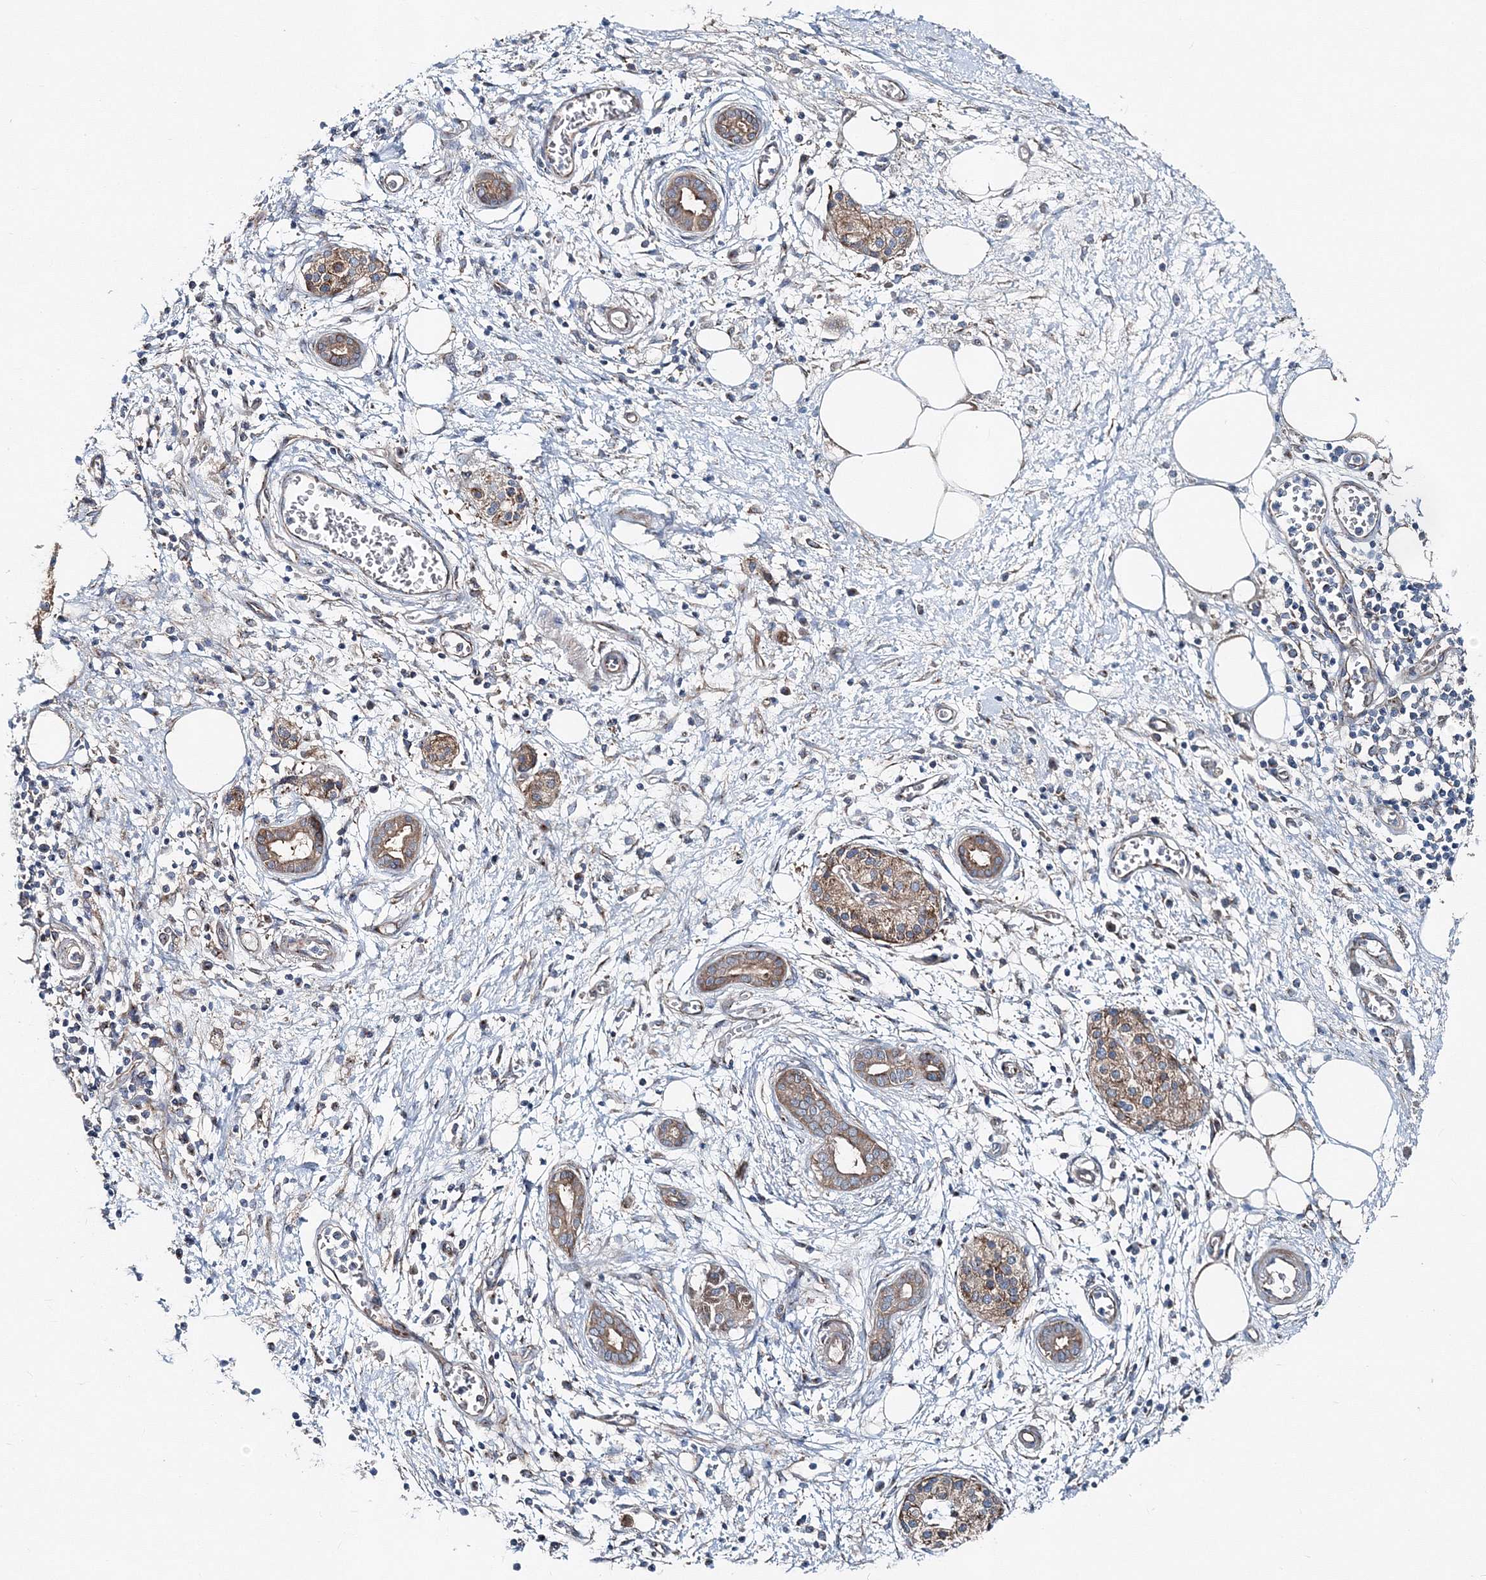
{"staining": {"intensity": "moderate", "quantity": ">75%", "location": "cytoplasmic/membranous"}, "tissue": "pancreatic cancer", "cell_type": "Tumor cells", "image_type": "cancer", "snomed": [{"axis": "morphology", "description": "Adenocarcinoma, NOS"}, {"axis": "topography", "description": "Pancreas"}], "caption": "The photomicrograph exhibits staining of pancreatic adenocarcinoma, revealing moderate cytoplasmic/membranous protein staining (brown color) within tumor cells.", "gene": "MPHOSPH9", "patient": {"sex": "male", "age": 78}}